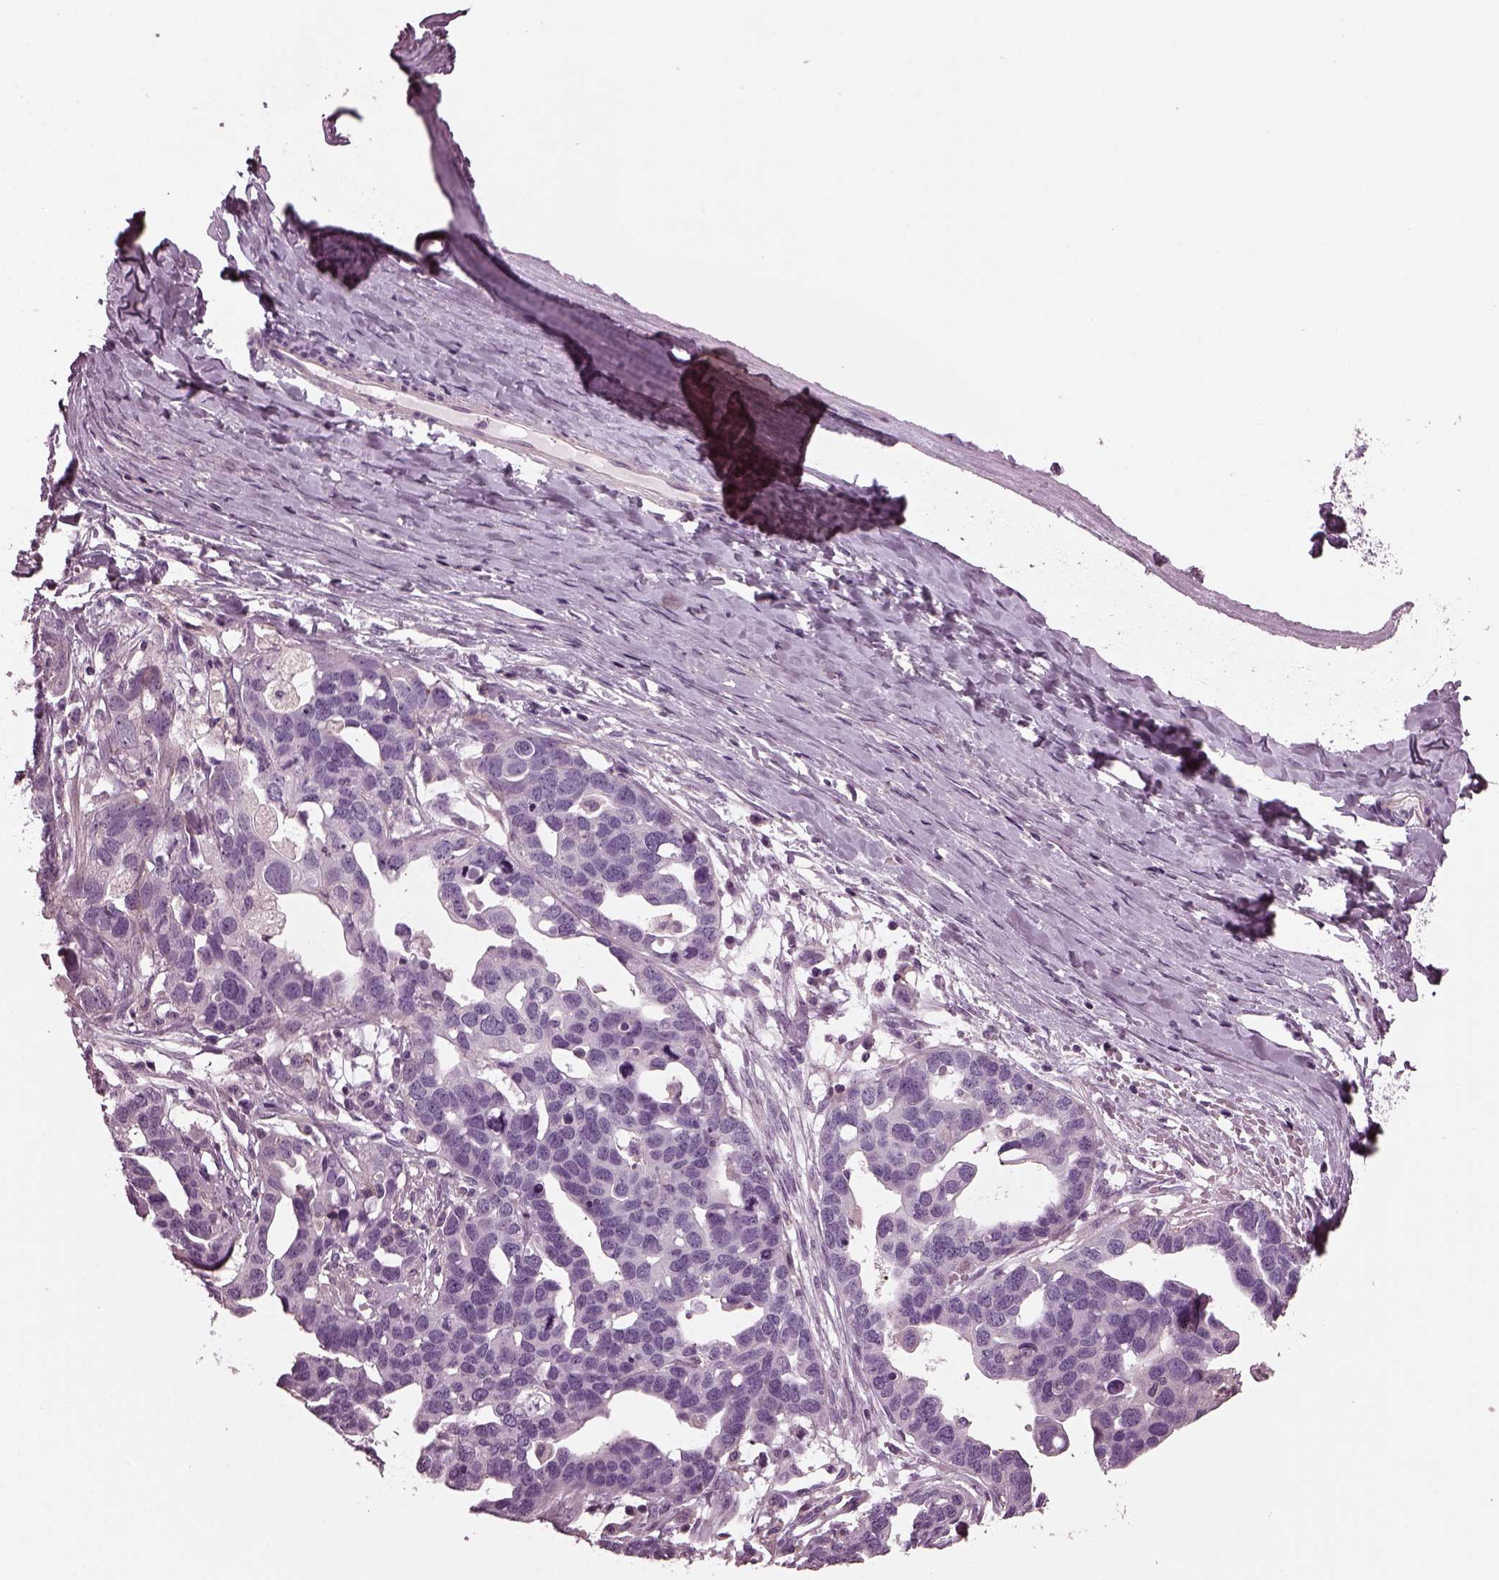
{"staining": {"intensity": "negative", "quantity": "none", "location": "none"}, "tissue": "ovarian cancer", "cell_type": "Tumor cells", "image_type": "cancer", "snomed": [{"axis": "morphology", "description": "Cystadenocarcinoma, serous, NOS"}, {"axis": "topography", "description": "Ovary"}], "caption": "IHC photomicrograph of human ovarian serous cystadenocarcinoma stained for a protein (brown), which reveals no positivity in tumor cells.", "gene": "GDF11", "patient": {"sex": "female", "age": 54}}